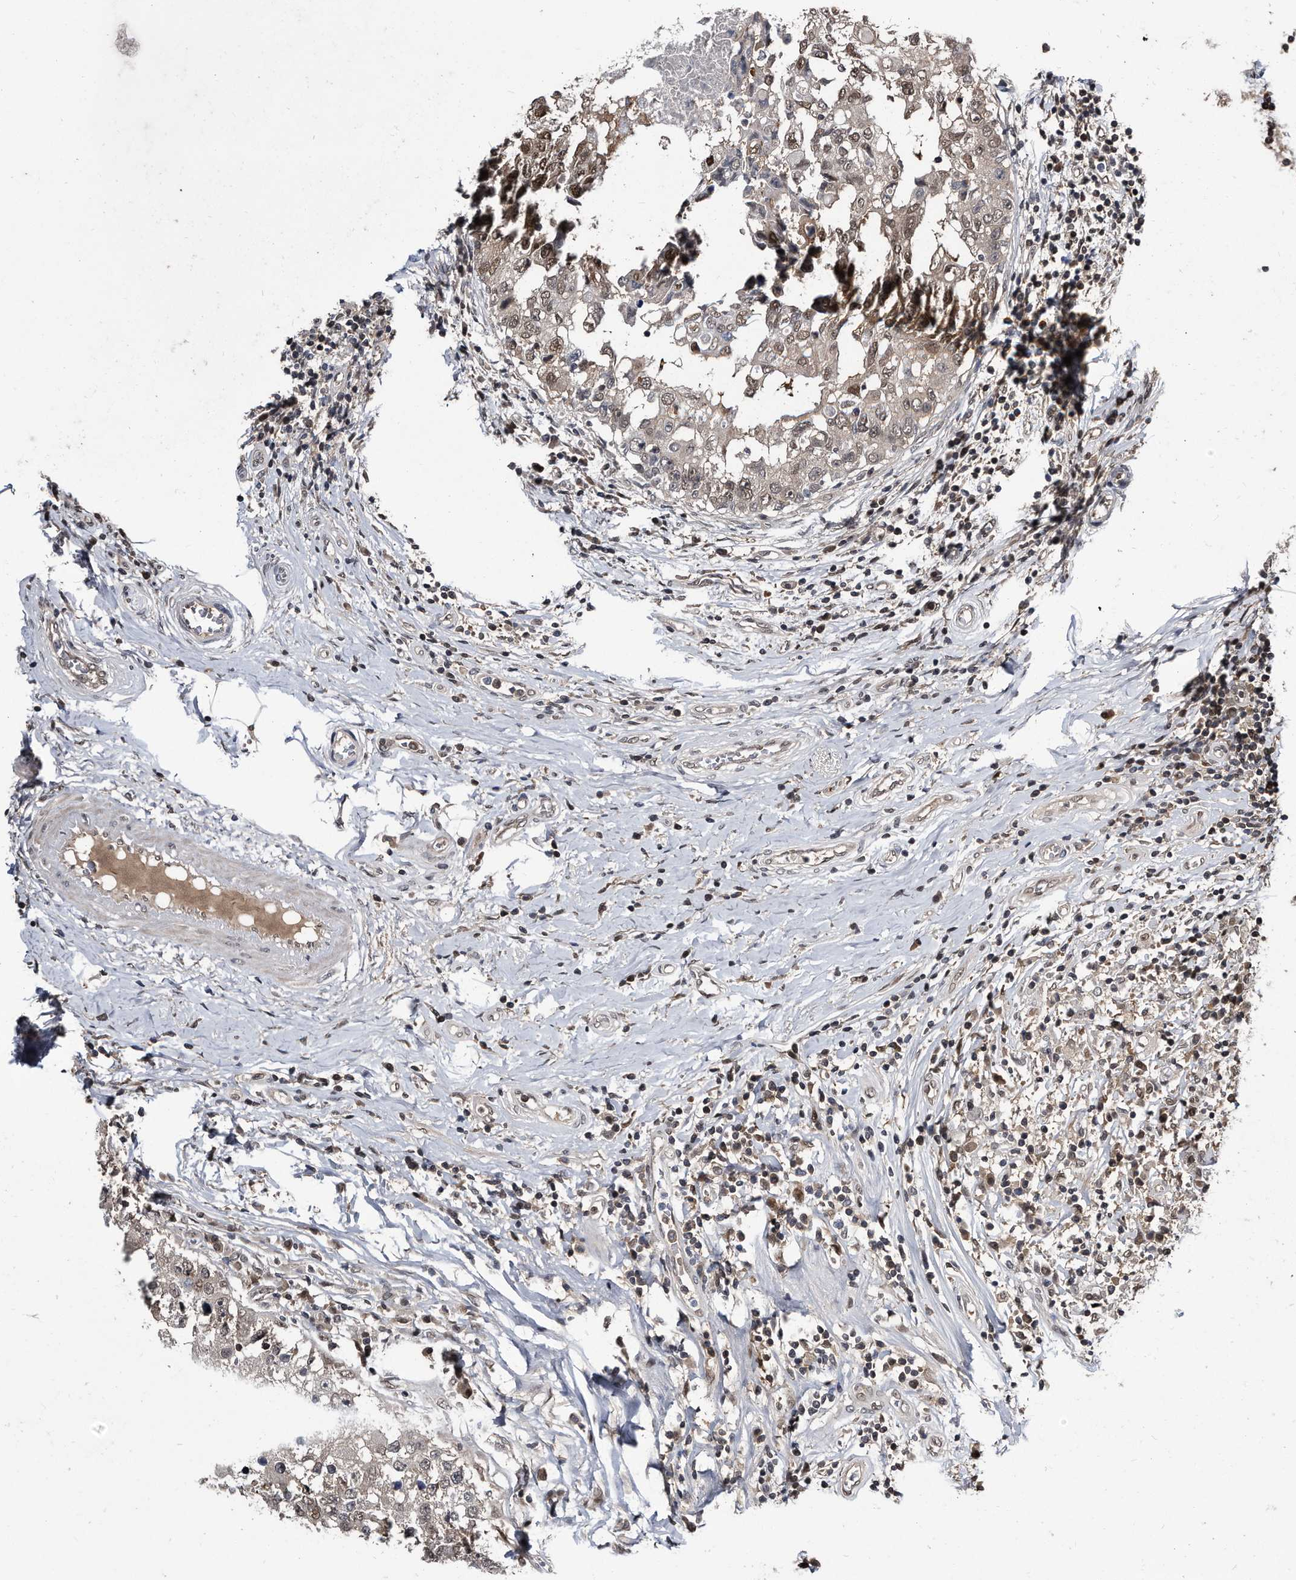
{"staining": {"intensity": "moderate", "quantity": ">75%", "location": "cytoplasmic/membranous,nuclear"}, "tissue": "breast cancer", "cell_type": "Tumor cells", "image_type": "cancer", "snomed": [{"axis": "morphology", "description": "Duct carcinoma"}, {"axis": "topography", "description": "Breast"}], "caption": "IHC staining of breast infiltrating ductal carcinoma, which exhibits medium levels of moderate cytoplasmic/membranous and nuclear positivity in approximately >75% of tumor cells indicating moderate cytoplasmic/membranous and nuclear protein expression. The staining was performed using DAB (3,3'-diaminobenzidine) (brown) for protein detection and nuclei were counterstained in hematoxylin (blue).", "gene": "RAD23B", "patient": {"sex": "female", "age": 27}}